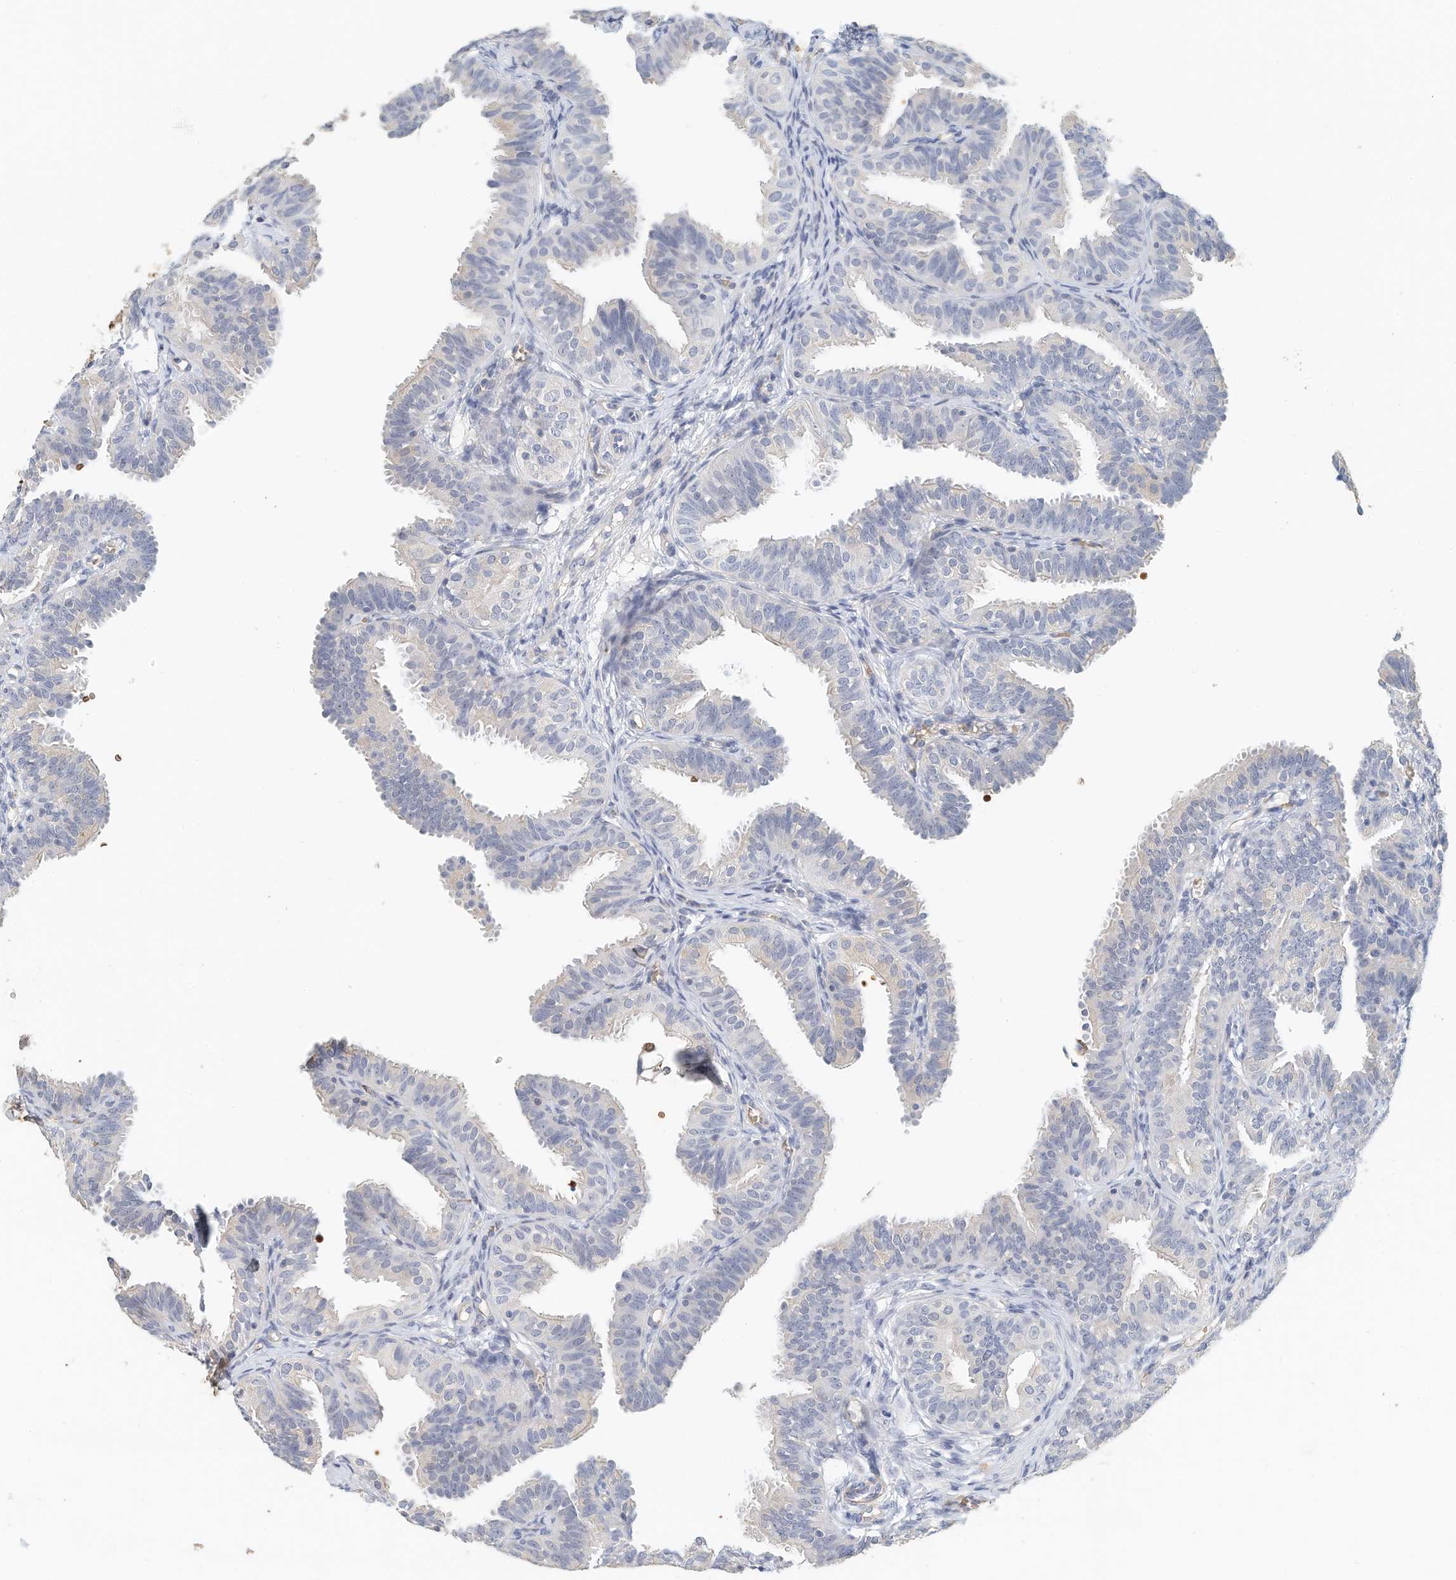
{"staining": {"intensity": "negative", "quantity": "none", "location": "none"}, "tissue": "fallopian tube", "cell_type": "Glandular cells", "image_type": "normal", "snomed": [{"axis": "morphology", "description": "Normal tissue, NOS"}, {"axis": "topography", "description": "Fallopian tube"}], "caption": "This is an immunohistochemistry micrograph of unremarkable fallopian tube. There is no expression in glandular cells.", "gene": "RCAN3", "patient": {"sex": "female", "age": 35}}